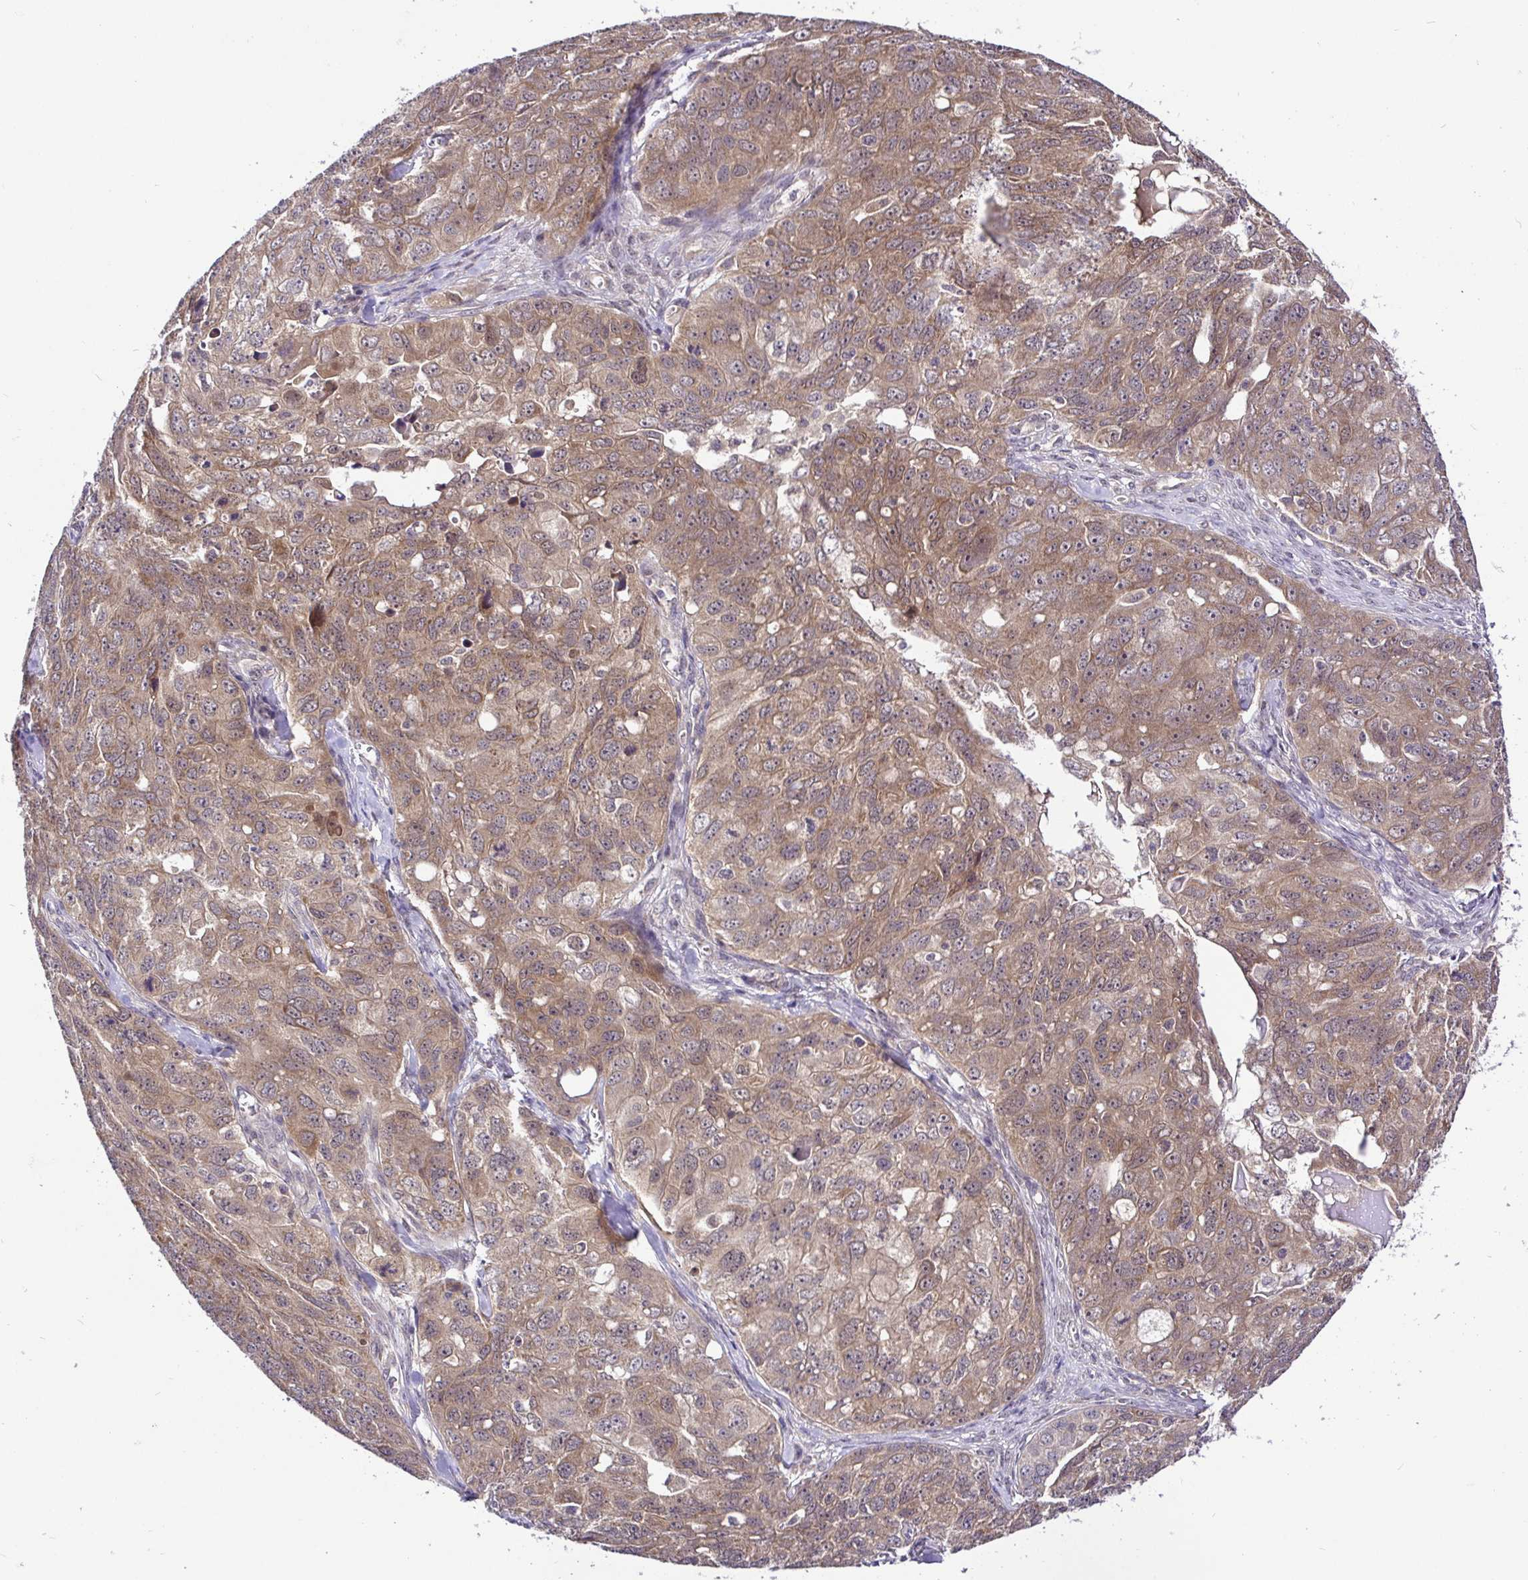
{"staining": {"intensity": "moderate", "quantity": ">75%", "location": "cytoplasmic/membranous,nuclear"}, "tissue": "ovarian cancer", "cell_type": "Tumor cells", "image_type": "cancer", "snomed": [{"axis": "morphology", "description": "Carcinoma, endometroid"}, {"axis": "topography", "description": "Ovary"}], "caption": "Human ovarian endometroid carcinoma stained with a protein marker reveals moderate staining in tumor cells.", "gene": "UBE2M", "patient": {"sex": "female", "age": 70}}